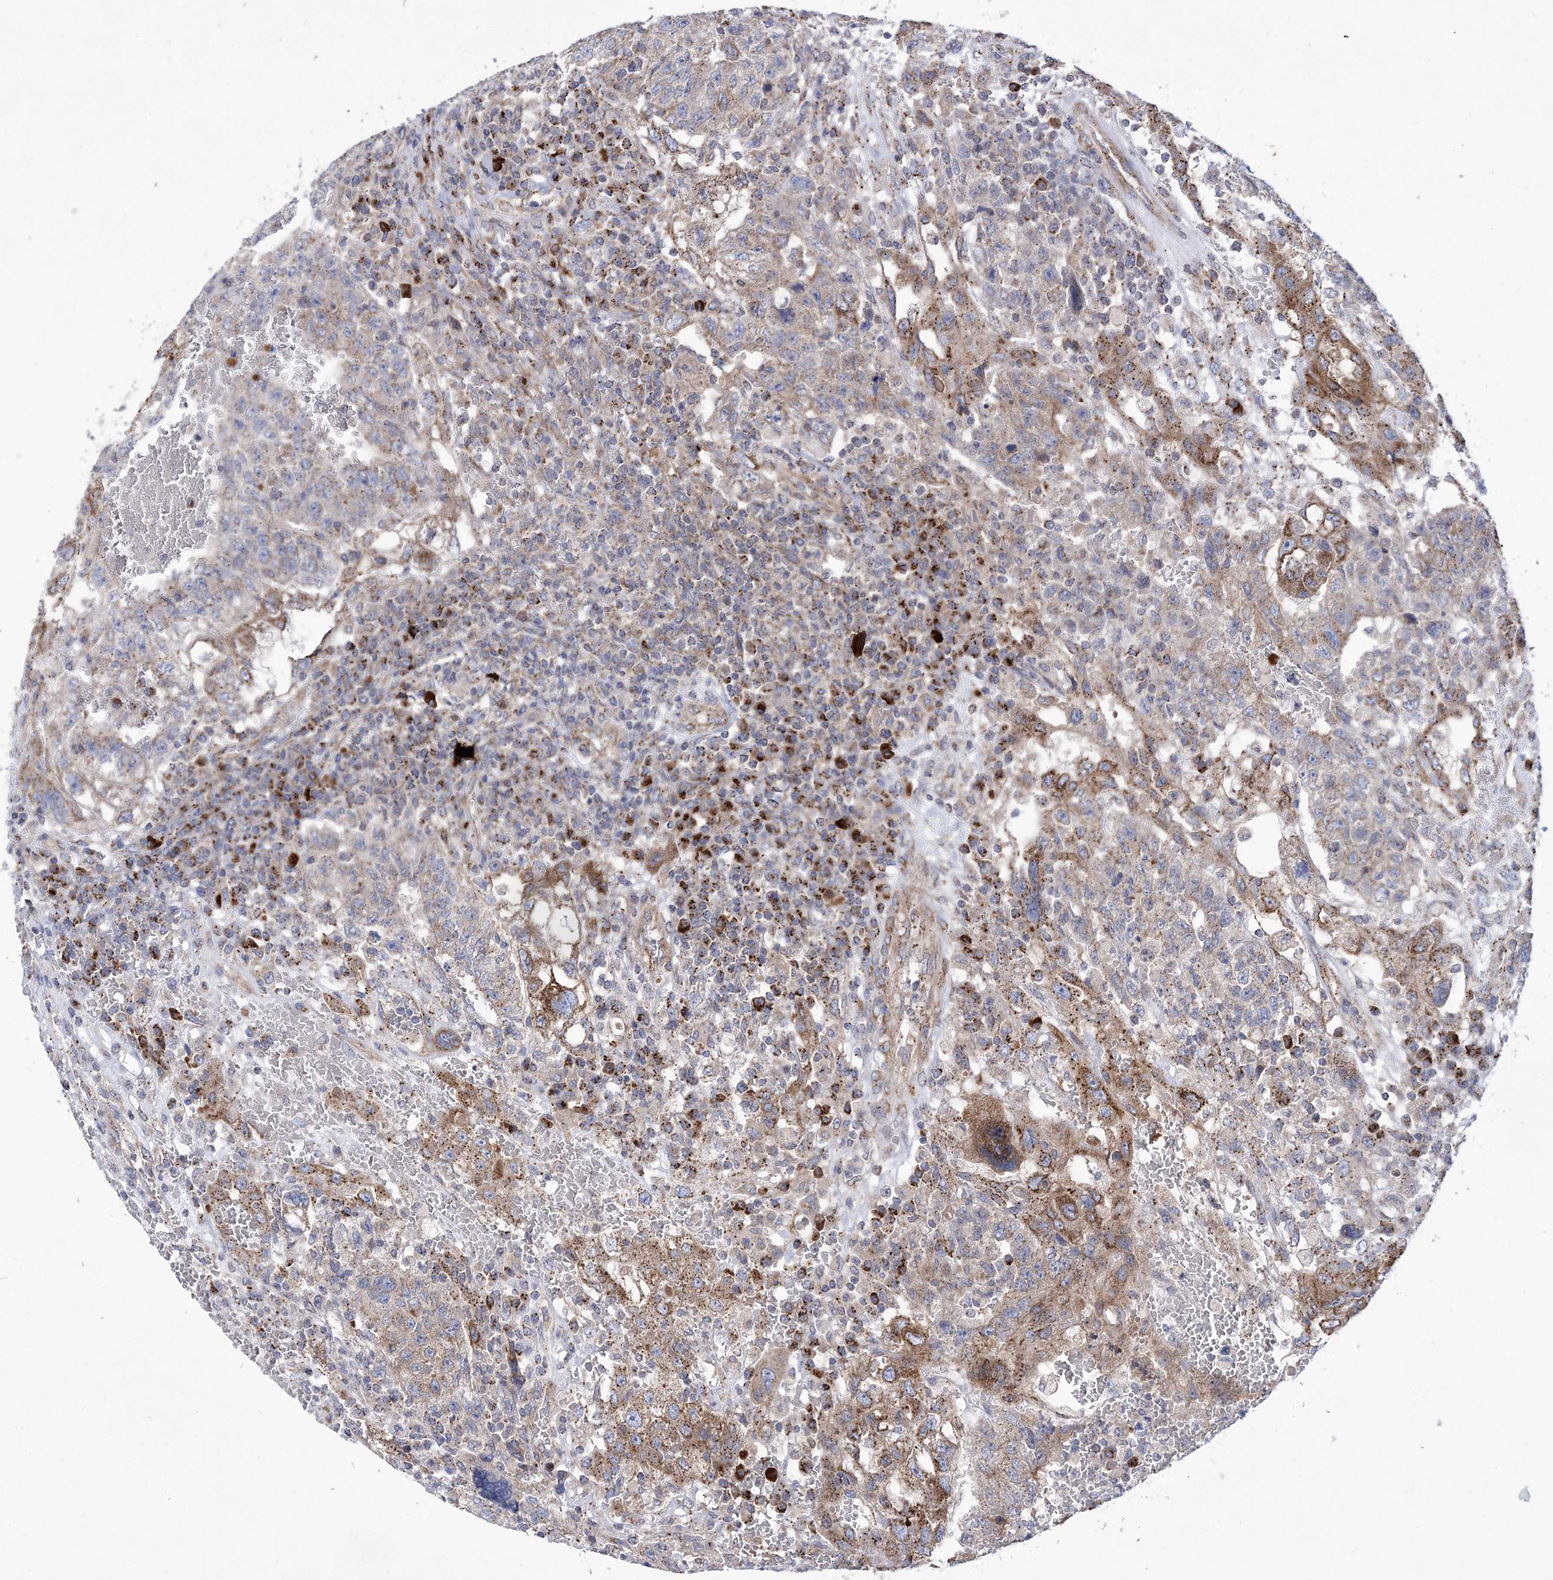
{"staining": {"intensity": "moderate", "quantity": ">75%", "location": "cytoplasmic/membranous"}, "tissue": "testis cancer", "cell_type": "Tumor cells", "image_type": "cancer", "snomed": [{"axis": "morphology", "description": "Carcinoma, Embryonal, NOS"}, {"axis": "topography", "description": "Testis"}], "caption": "Testis embryonal carcinoma stained for a protein shows moderate cytoplasmic/membranous positivity in tumor cells.", "gene": "COPB2", "patient": {"sex": "male", "age": 26}}